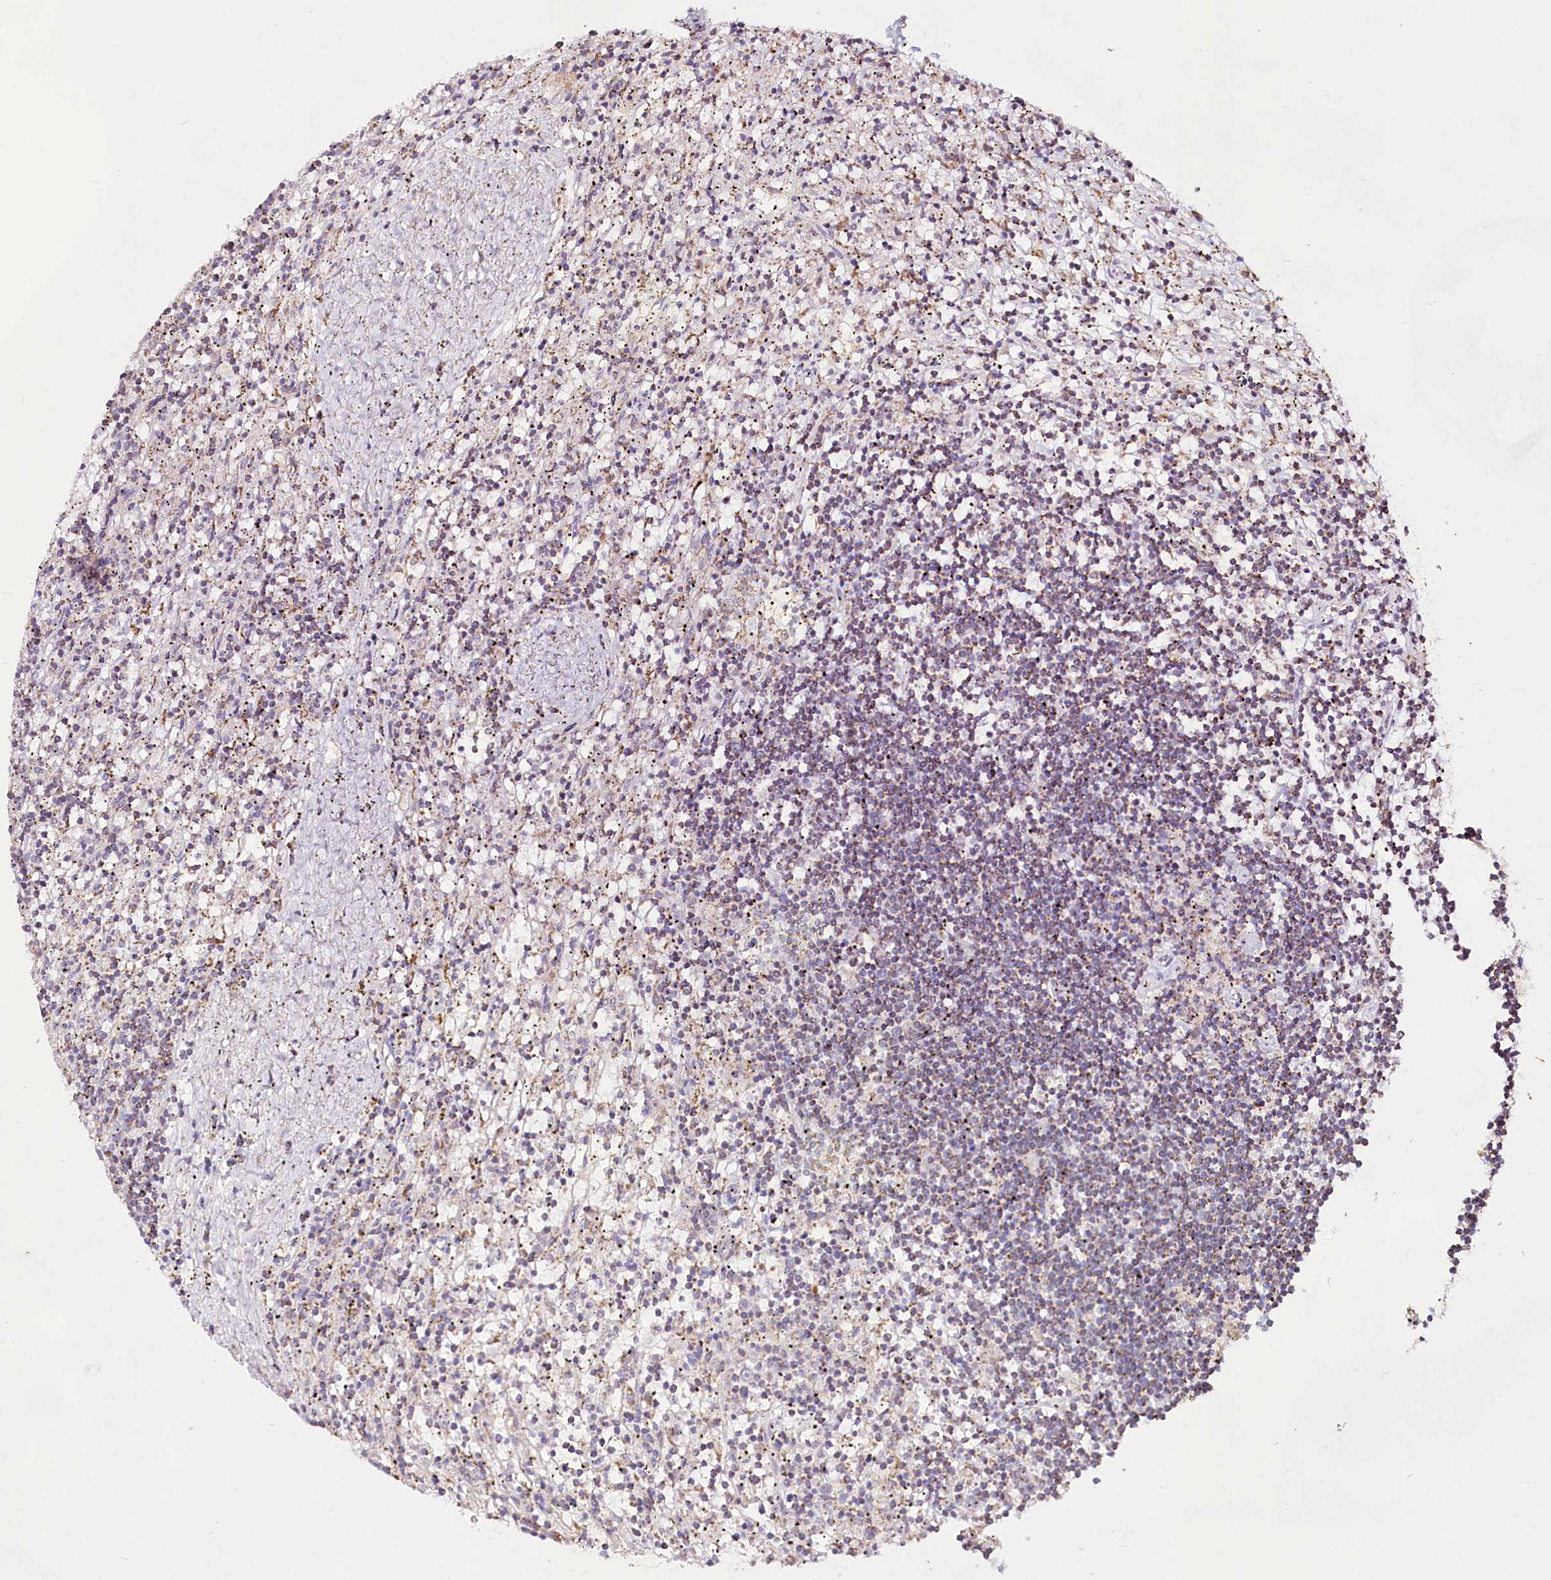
{"staining": {"intensity": "weak", "quantity": ">75%", "location": "cytoplasmic/membranous"}, "tissue": "lymphoma", "cell_type": "Tumor cells", "image_type": "cancer", "snomed": [{"axis": "morphology", "description": "Malignant lymphoma, non-Hodgkin's type, Low grade"}, {"axis": "topography", "description": "Spleen"}], "caption": "A histopathology image of human low-grade malignant lymphoma, non-Hodgkin's type stained for a protein reveals weak cytoplasmic/membranous brown staining in tumor cells. Using DAB (brown) and hematoxylin (blue) stains, captured at high magnification using brightfield microscopy.", "gene": "TASOR2", "patient": {"sex": "male", "age": 76}}